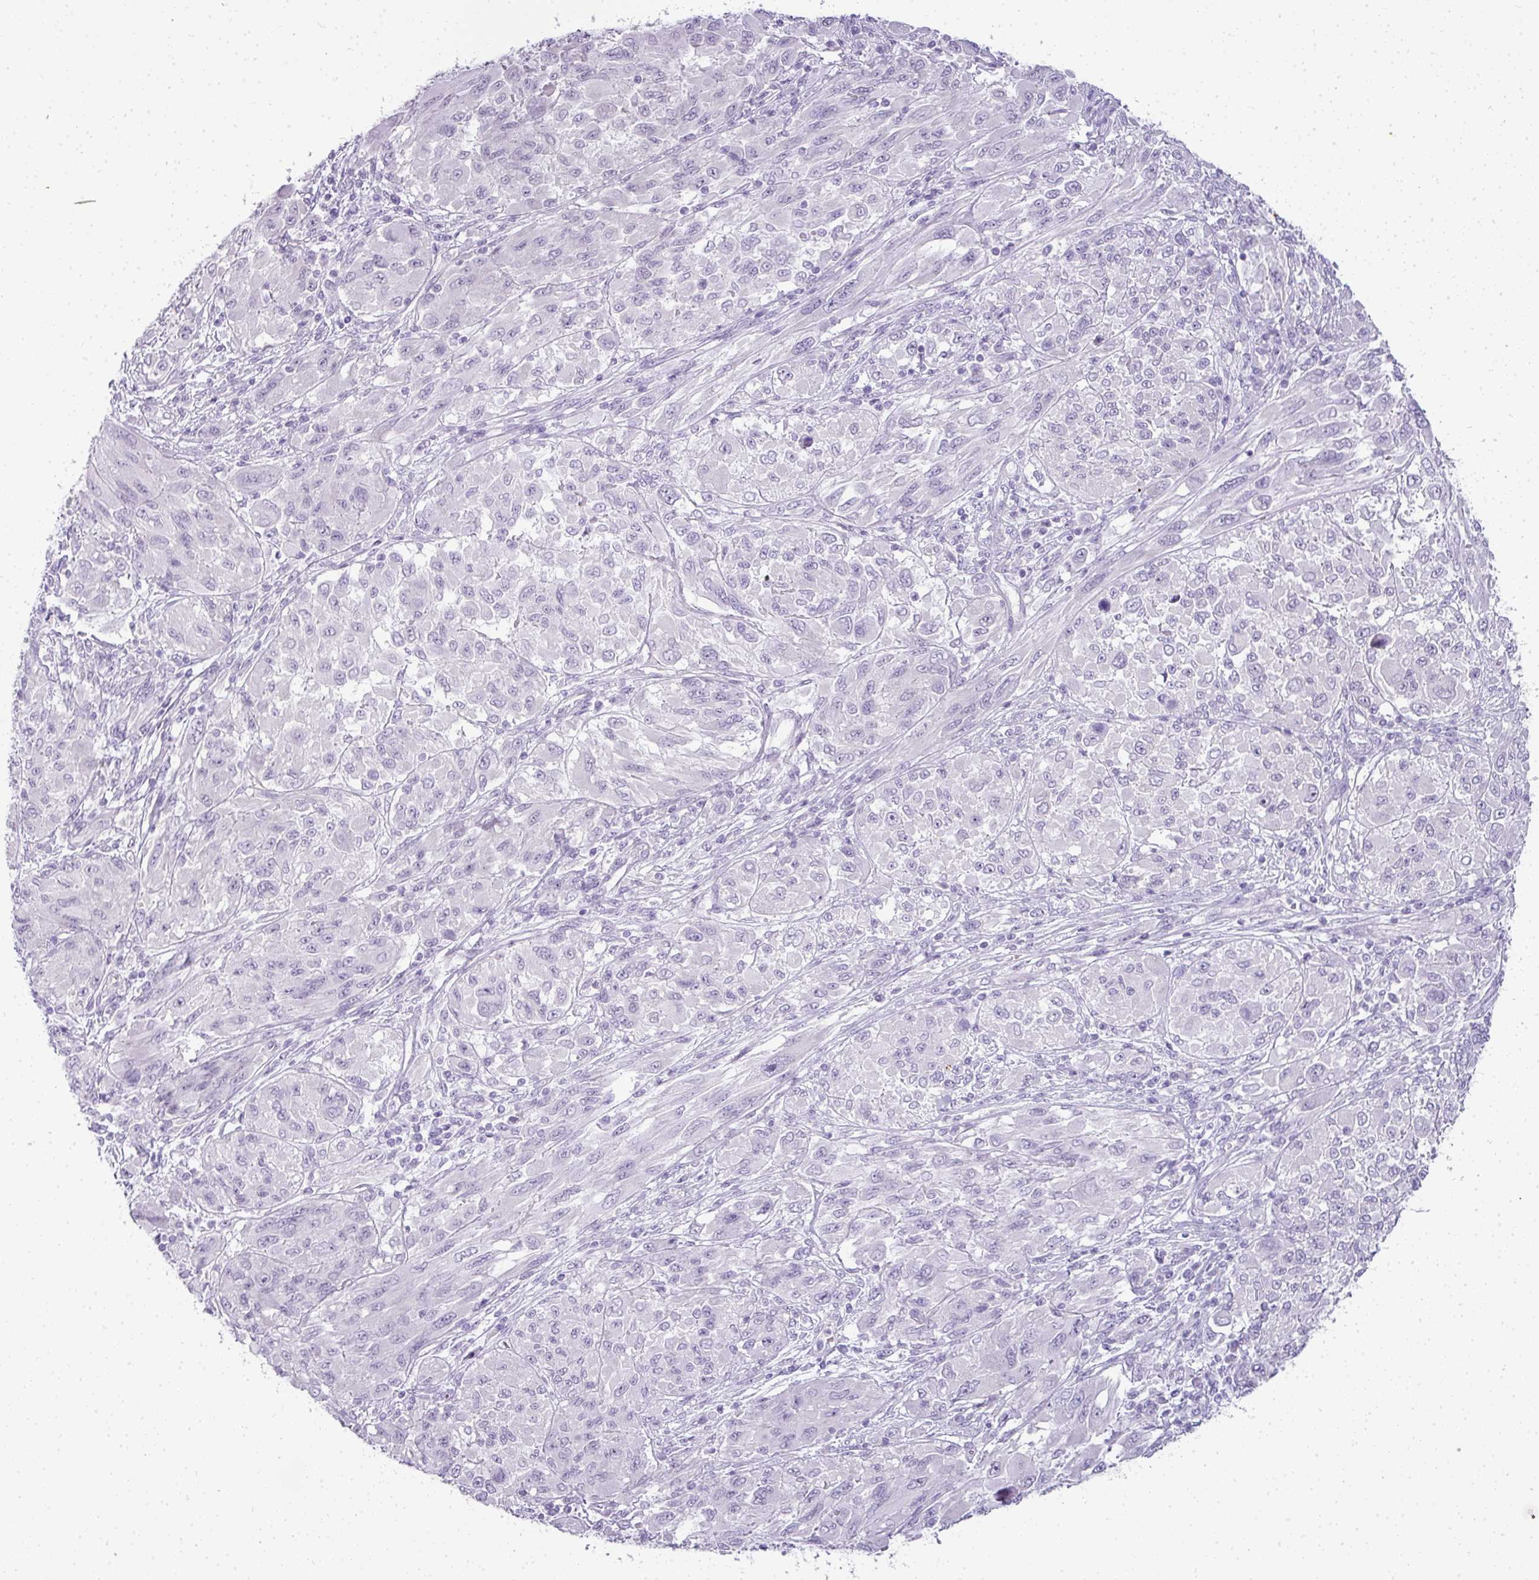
{"staining": {"intensity": "negative", "quantity": "none", "location": "none"}, "tissue": "melanoma", "cell_type": "Tumor cells", "image_type": "cancer", "snomed": [{"axis": "morphology", "description": "Malignant melanoma, NOS"}, {"axis": "topography", "description": "Skin"}], "caption": "Tumor cells are negative for protein expression in human melanoma.", "gene": "RBMY1F", "patient": {"sex": "female", "age": 91}}